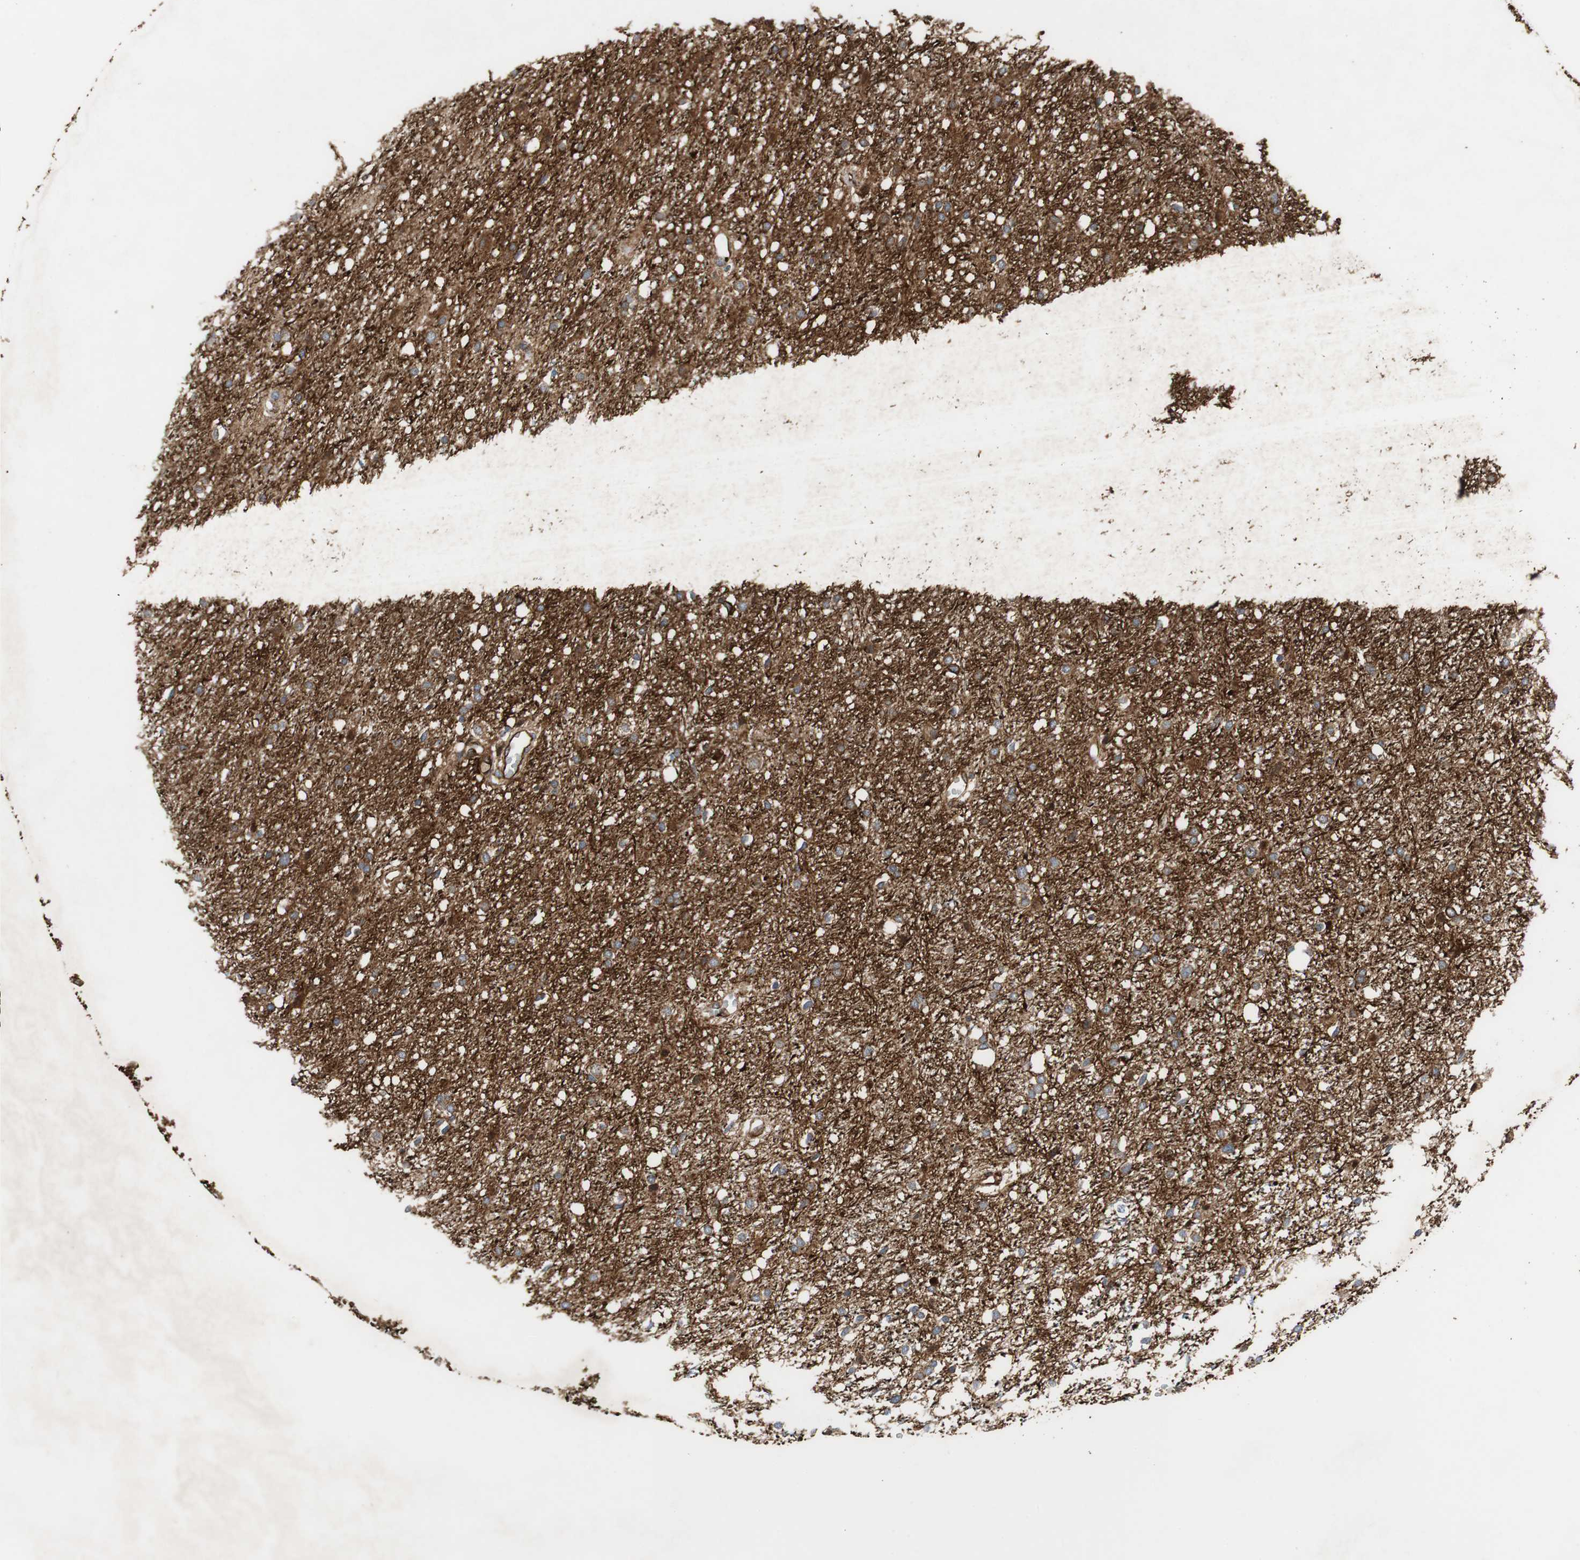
{"staining": {"intensity": "negative", "quantity": "none", "location": "none"}, "tissue": "glioma", "cell_type": "Tumor cells", "image_type": "cancer", "snomed": [{"axis": "morphology", "description": "Glioma, malignant, High grade"}, {"axis": "topography", "description": "Brain"}], "caption": "Immunohistochemistry (IHC) photomicrograph of neoplastic tissue: human malignant glioma (high-grade) stained with DAB displays no significant protein positivity in tumor cells. (DAB IHC with hematoxylin counter stain).", "gene": "TUBA4A", "patient": {"sex": "female", "age": 59}}